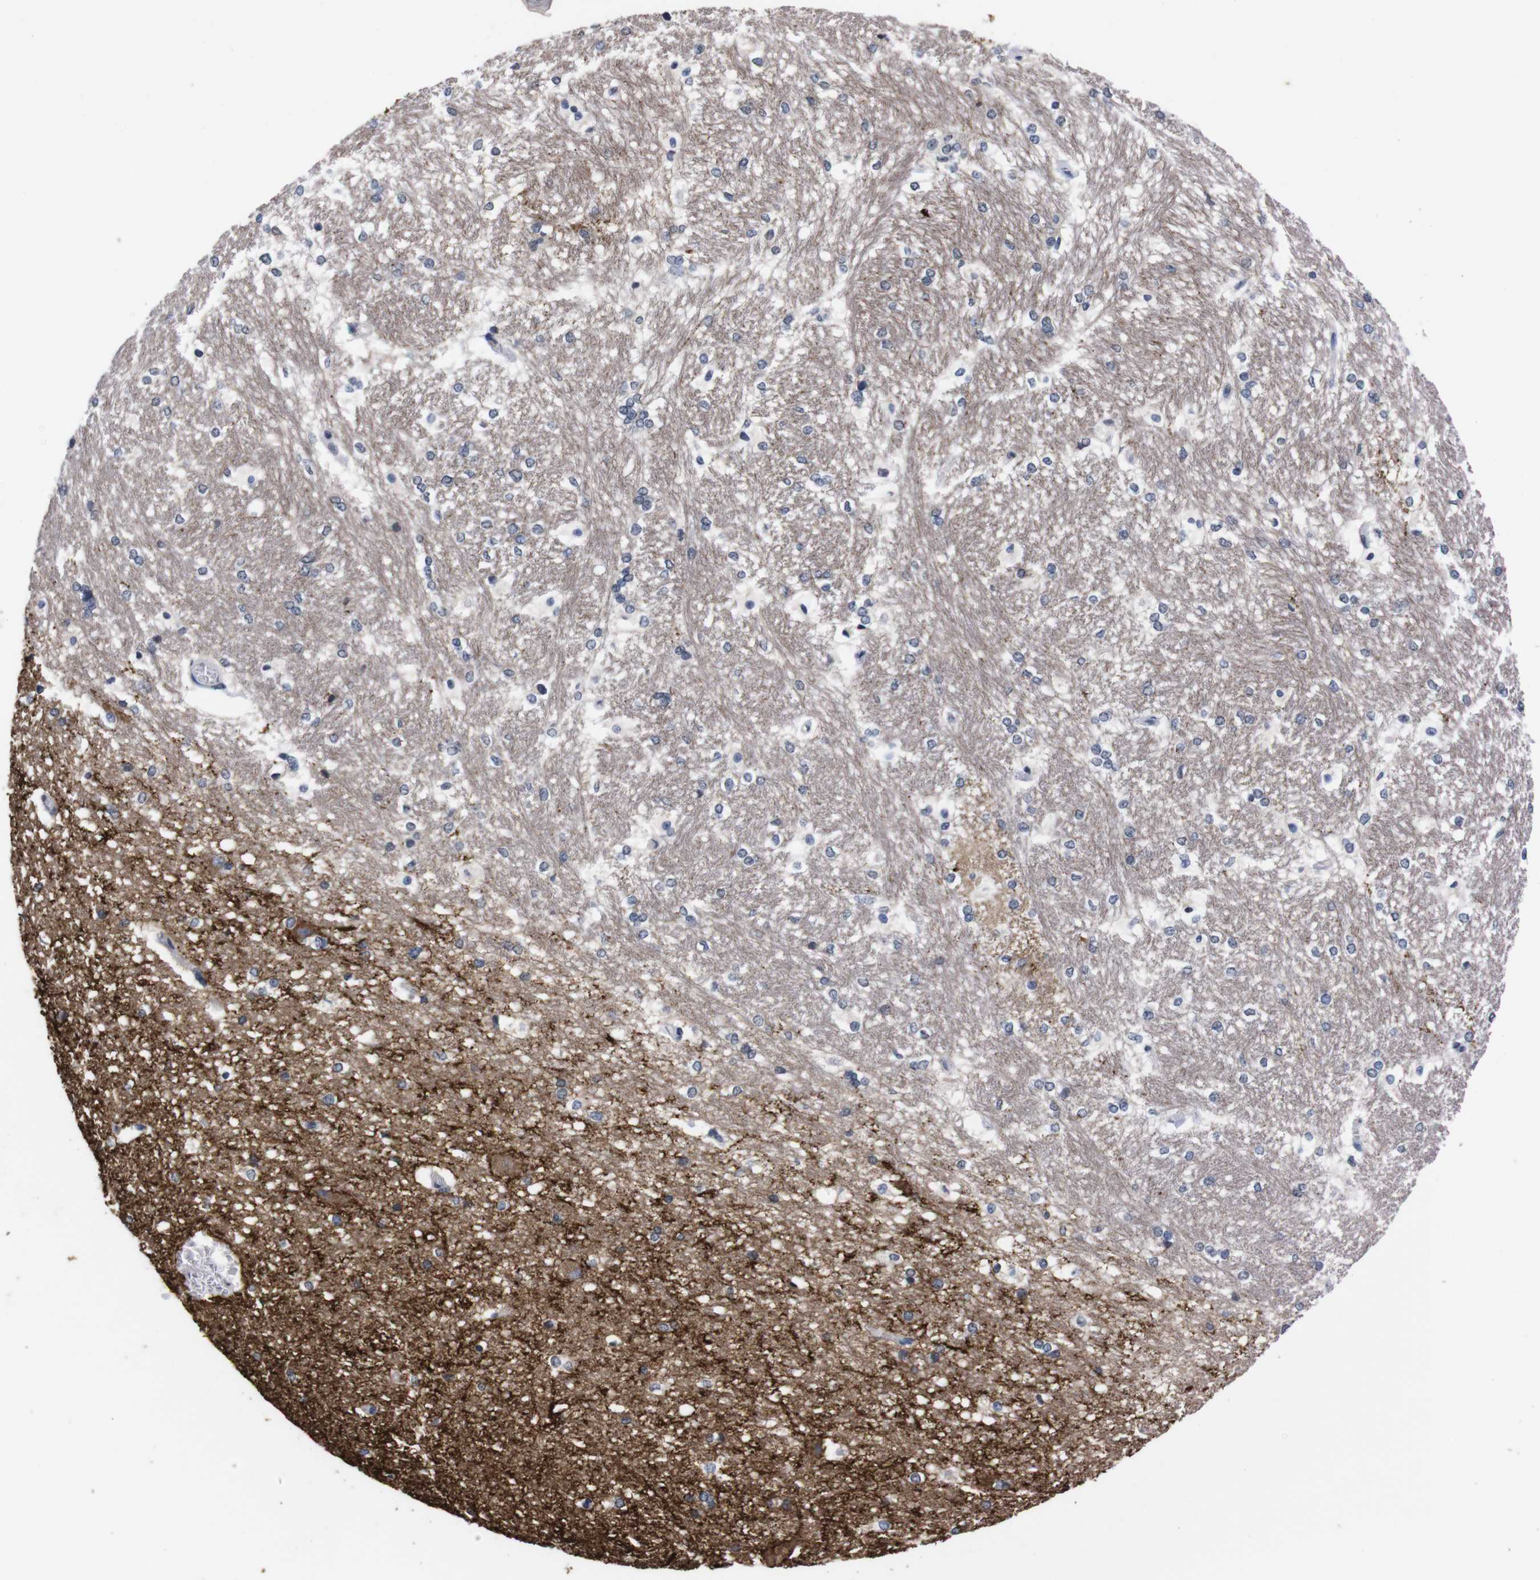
{"staining": {"intensity": "negative", "quantity": "none", "location": "none"}, "tissue": "hippocampus", "cell_type": "Glial cells", "image_type": "normal", "snomed": [{"axis": "morphology", "description": "Normal tissue, NOS"}, {"axis": "topography", "description": "Hippocampus"}], "caption": "Immunohistochemical staining of unremarkable human hippocampus reveals no significant expression in glial cells. (Stains: DAB immunohistochemistry with hematoxylin counter stain, Microscopy: brightfield microscopy at high magnification).", "gene": "TNFRSF21", "patient": {"sex": "female", "age": 19}}